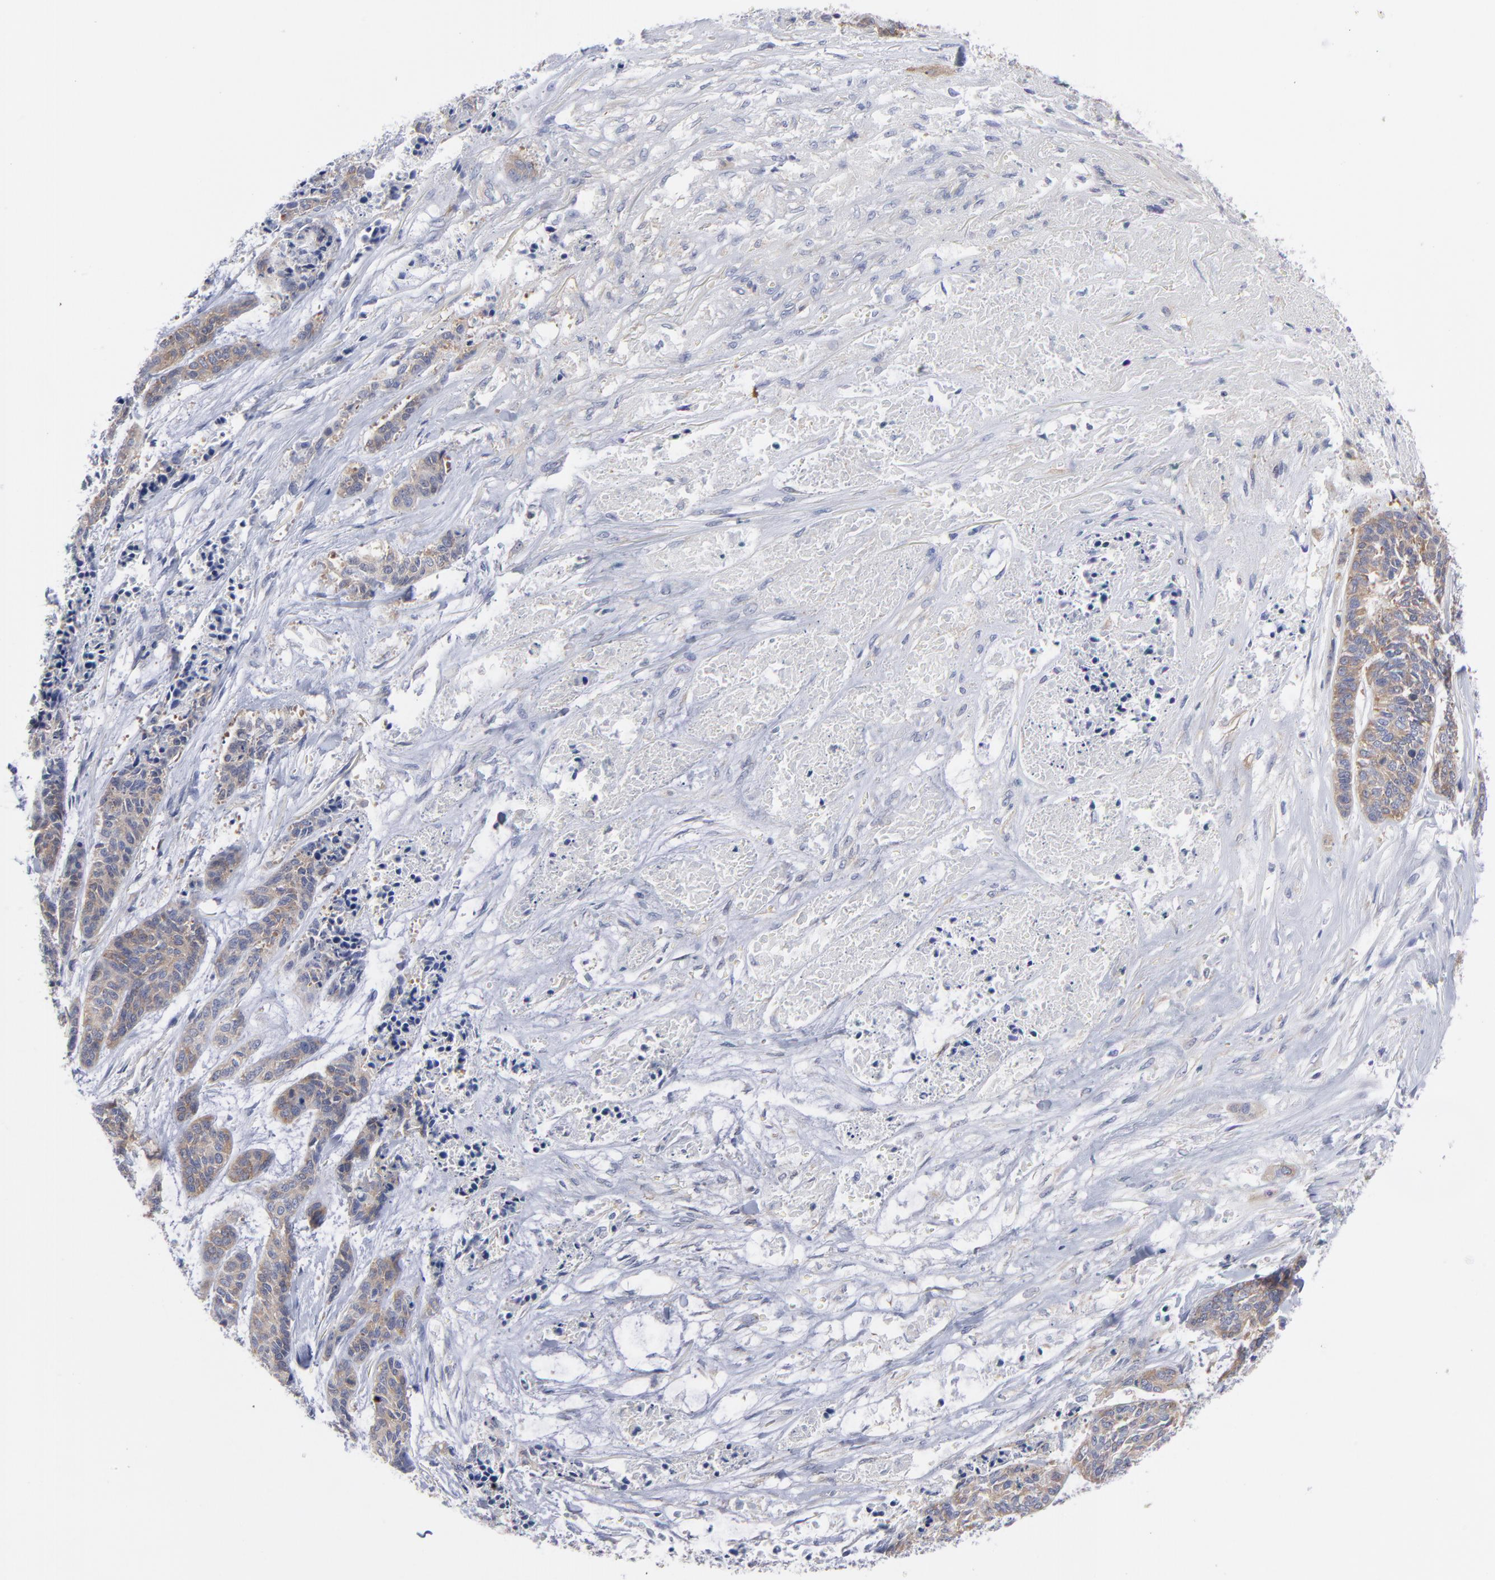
{"staining": {"intensity": "weak", "quantity": "25%-75%", "location": "cytoplasmic/membranous"}, "tissue": "skin cancer", "cell_type": "Tumor cells", "image_type": "cancer", "snomed": [{"axis": "morphology", "description": "Basal cell carcinoma"}, {"axis": "topography", "description": "Skin"}], "caption": "Skin cancer (basal cell carcinoma) tissue reveals weak cytoplasmic/membranous expression in about 25%-75% of tumor cells, visualized by immunohistochemistry.", "gene": "NFKBIA", "patient": {"sex": "female", "age": 64}}